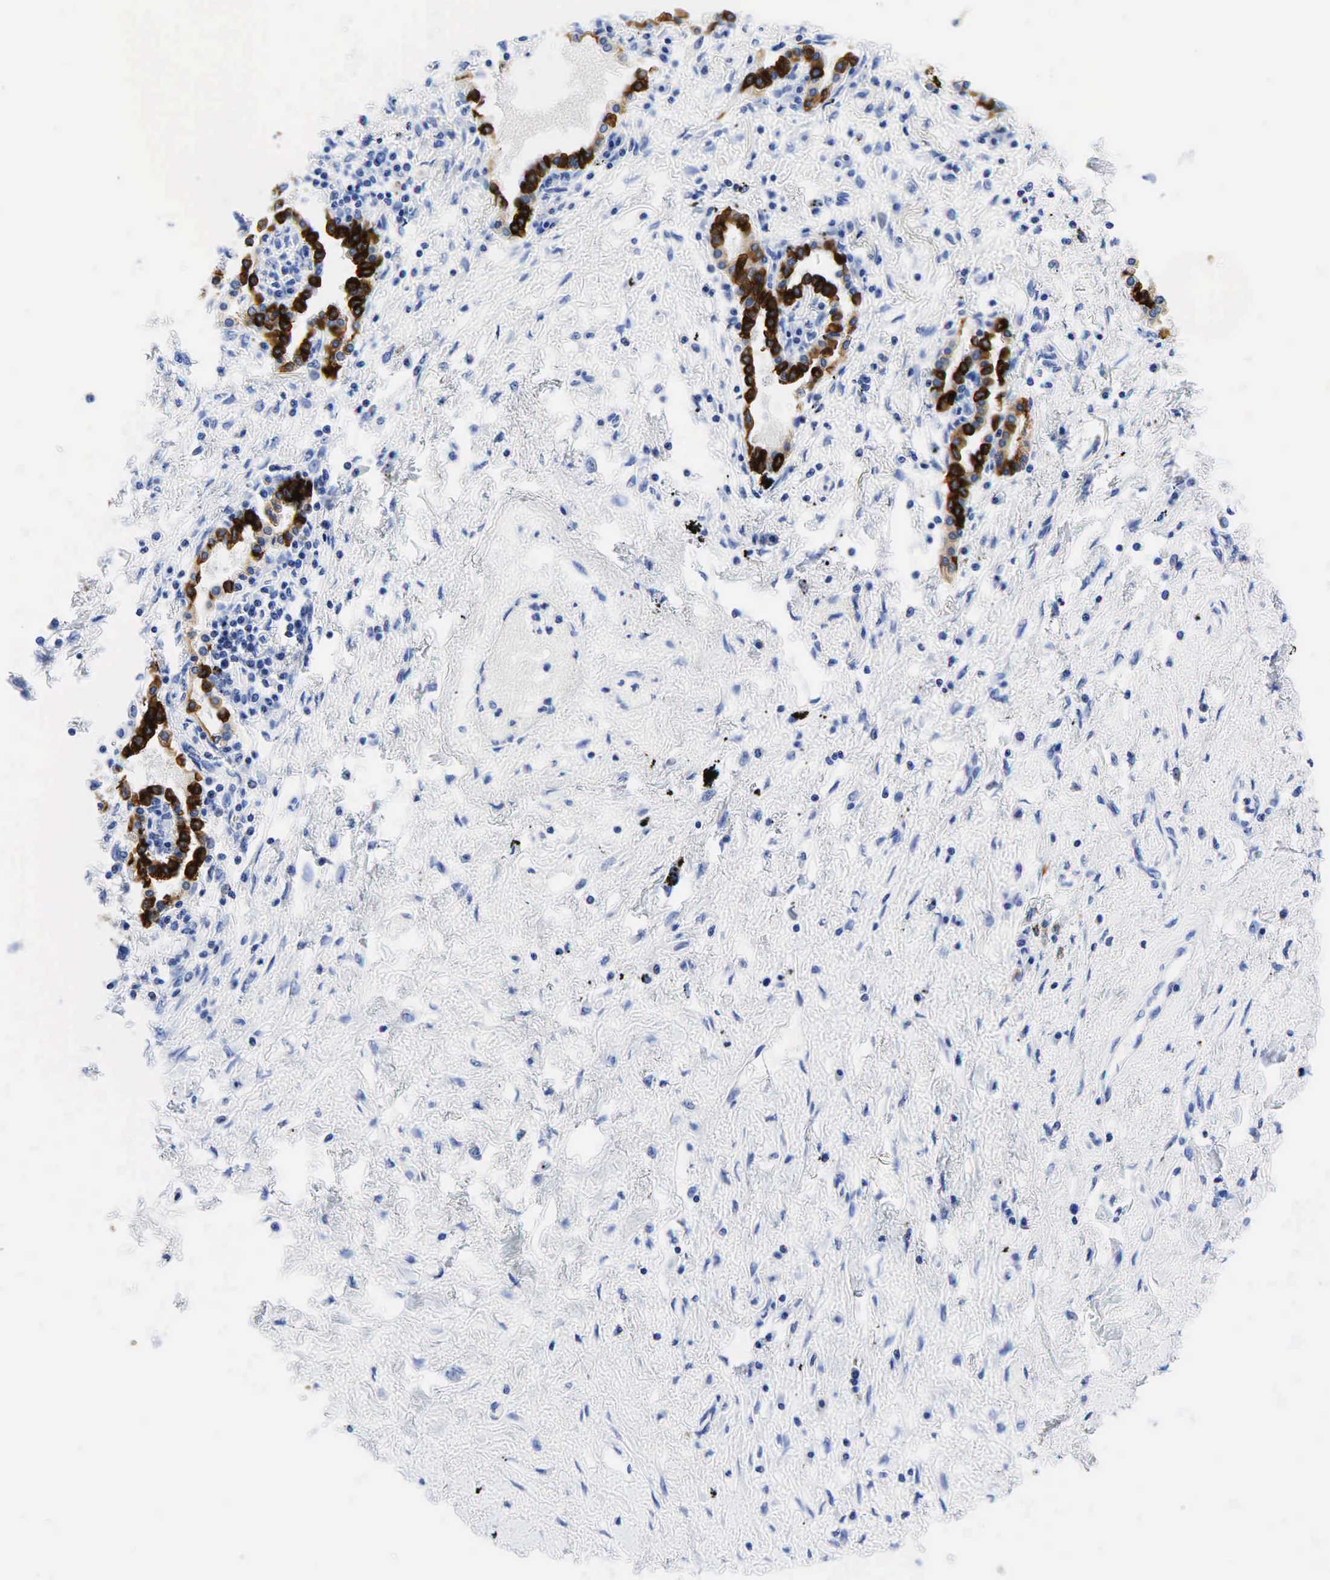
{"staining": {"intensity": "strong", "quantity": ">75%", "location": "cytoplasmic/membranous"}, "tissue": "lung cancer", "cell_type": "Tumor cells", "image_type": "cancer", "snomed": [{"axis": "morphology", "description": "Adenocarcinoma, NOS"}, {"axis": "topography", "description": "Lung"}], "caption": "Brown immunohistochemical staining in human lung cancer (adenocarcinoma) demonstrates strong cytoplasmic/membranous staining in about >75% of tumor cells.", "gene": "KRT18", "patient": {"sex": "male", "age": 60}}